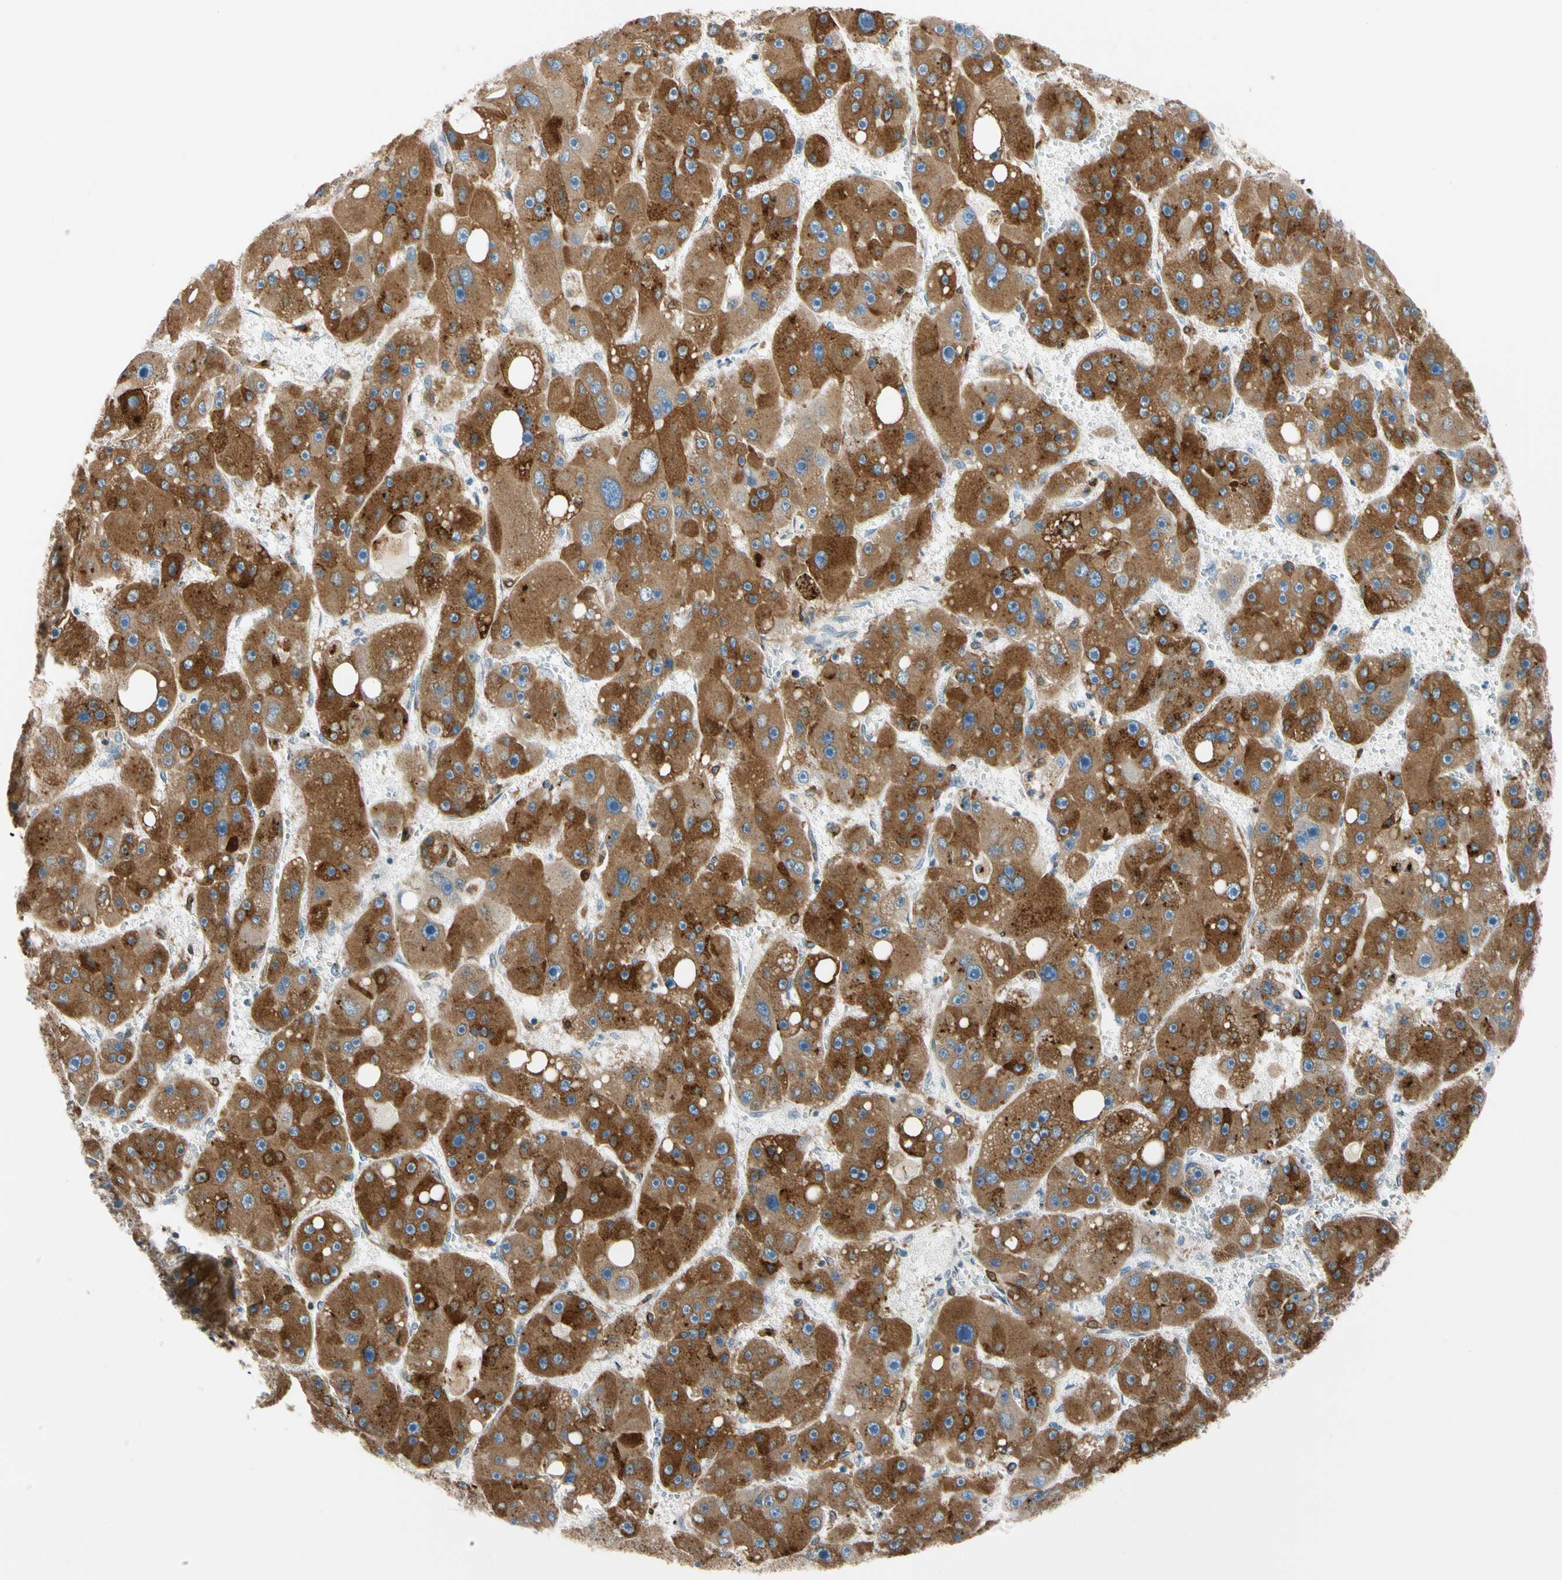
{"staining": {"intensity": "strong", "quantity": ">75%", "location": "cytoplasmic/membranous"}, "tissue": "liver cancer", "cell_type": "Tumor cells", "image_type": "cancer", "snomed": [{"axis": "morphology", "description": "Carcinoma, Hepatocellular, NOS"}, {"axis": "topography", "description": "Liver"}], "caption": "The histopathology image reveals staining of hepatocellular carcinoma (liver), revealing strong cytoplasmic/membranous protein staining (brown color) within tumor cells.", "gene": "NUCB1", "patient": {"sex": "female", "age": 61}}